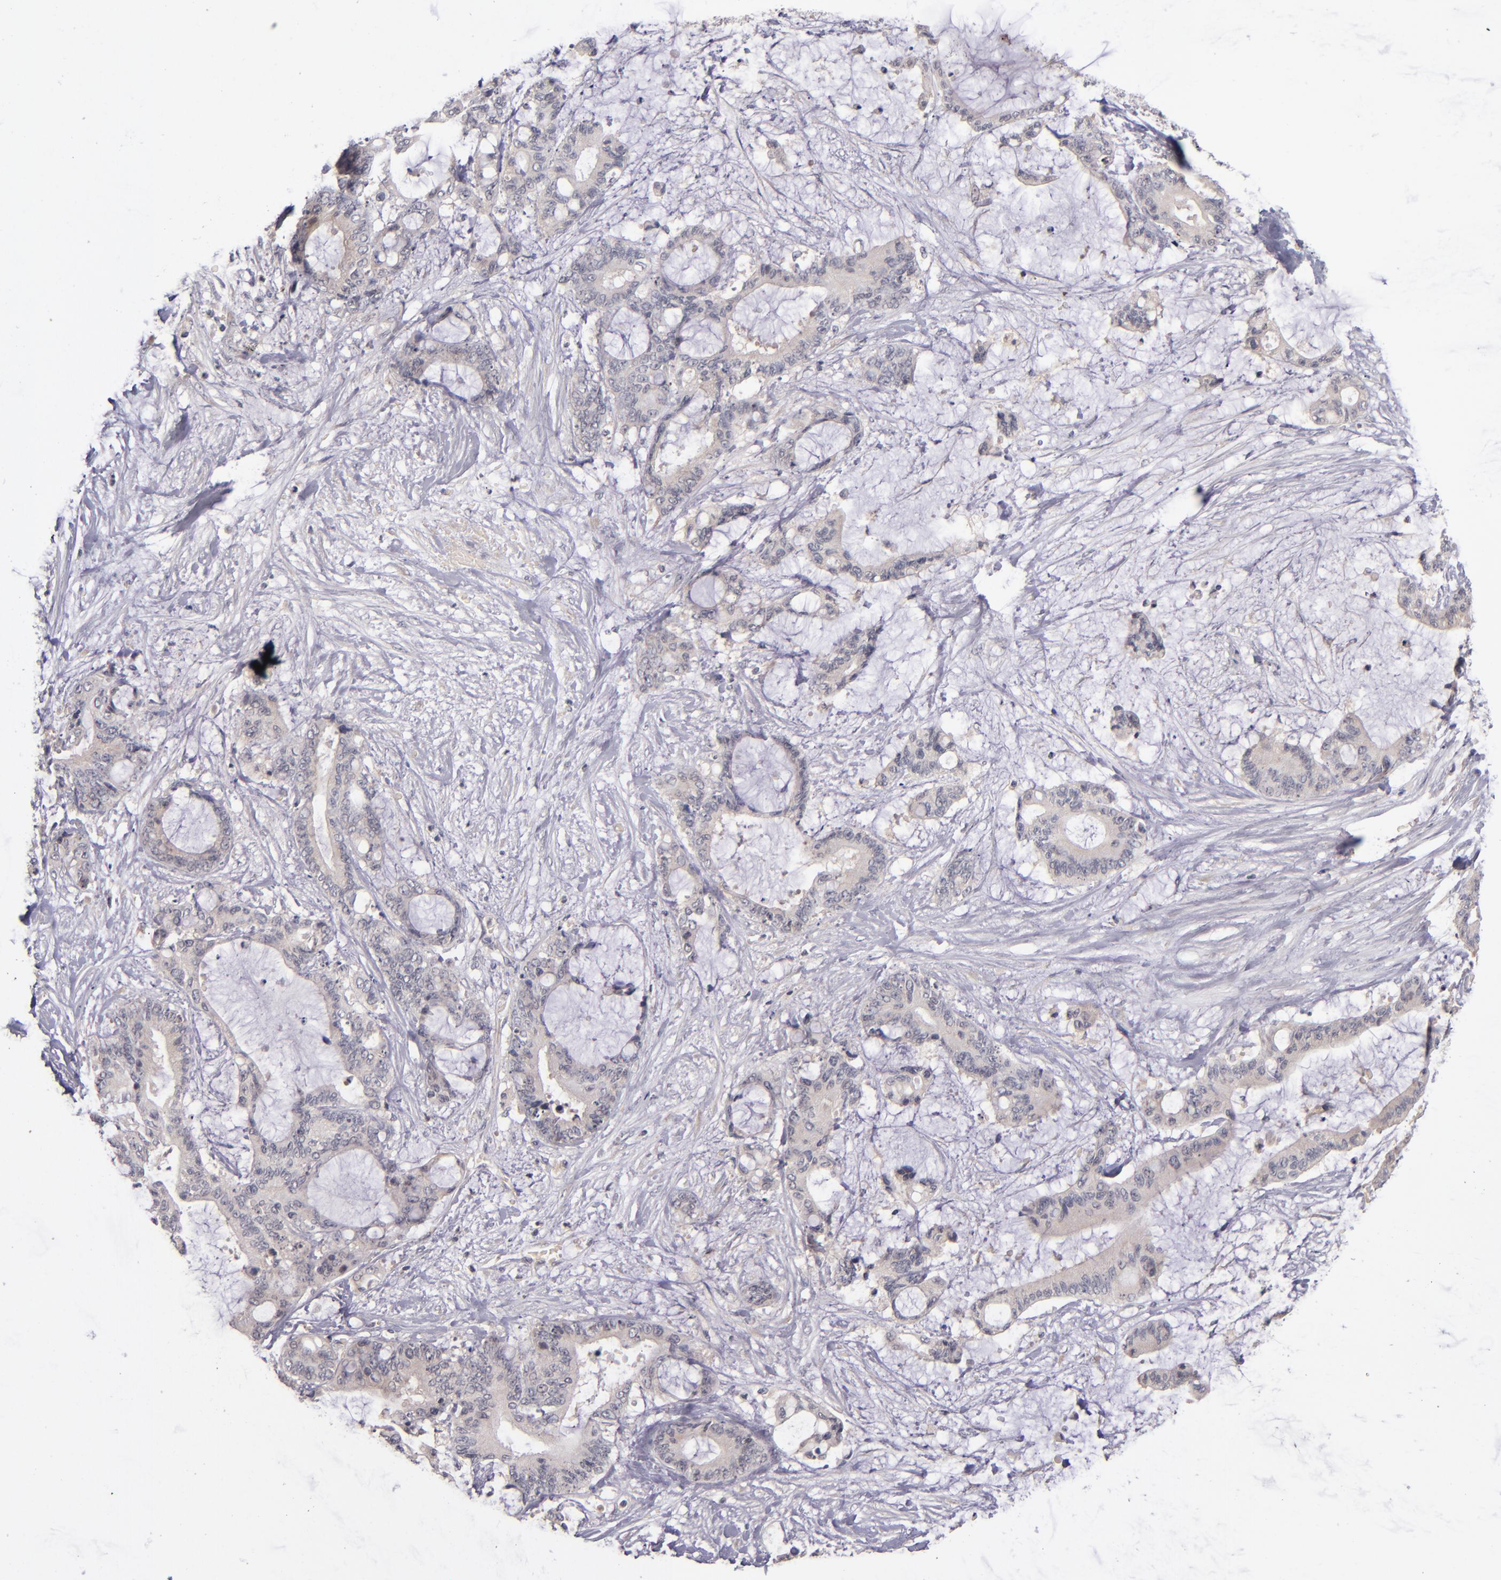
{"staining": {"intensity": "weak", "quantity": "25%-75%", "location": "cytoplasmic/membranous"}, "tissue": "liver cancer", "cell_type": "Tumor cells", "image_type": "cancer", "snomed": [{"axis": "morphology", "description": "Cholangiocarcinoma"}, {"axis": "topography", "description": "Liver"}], "caption": "IHC (DAB (3,3'-diaminobenzidine)) staining of human liver cancer reveals weak cytoplasmic/membranous protein expression in approximately 25%-75% of tumor cells.", "gene": "TSC2", "patient": {"sex": "female", "age": 73}}